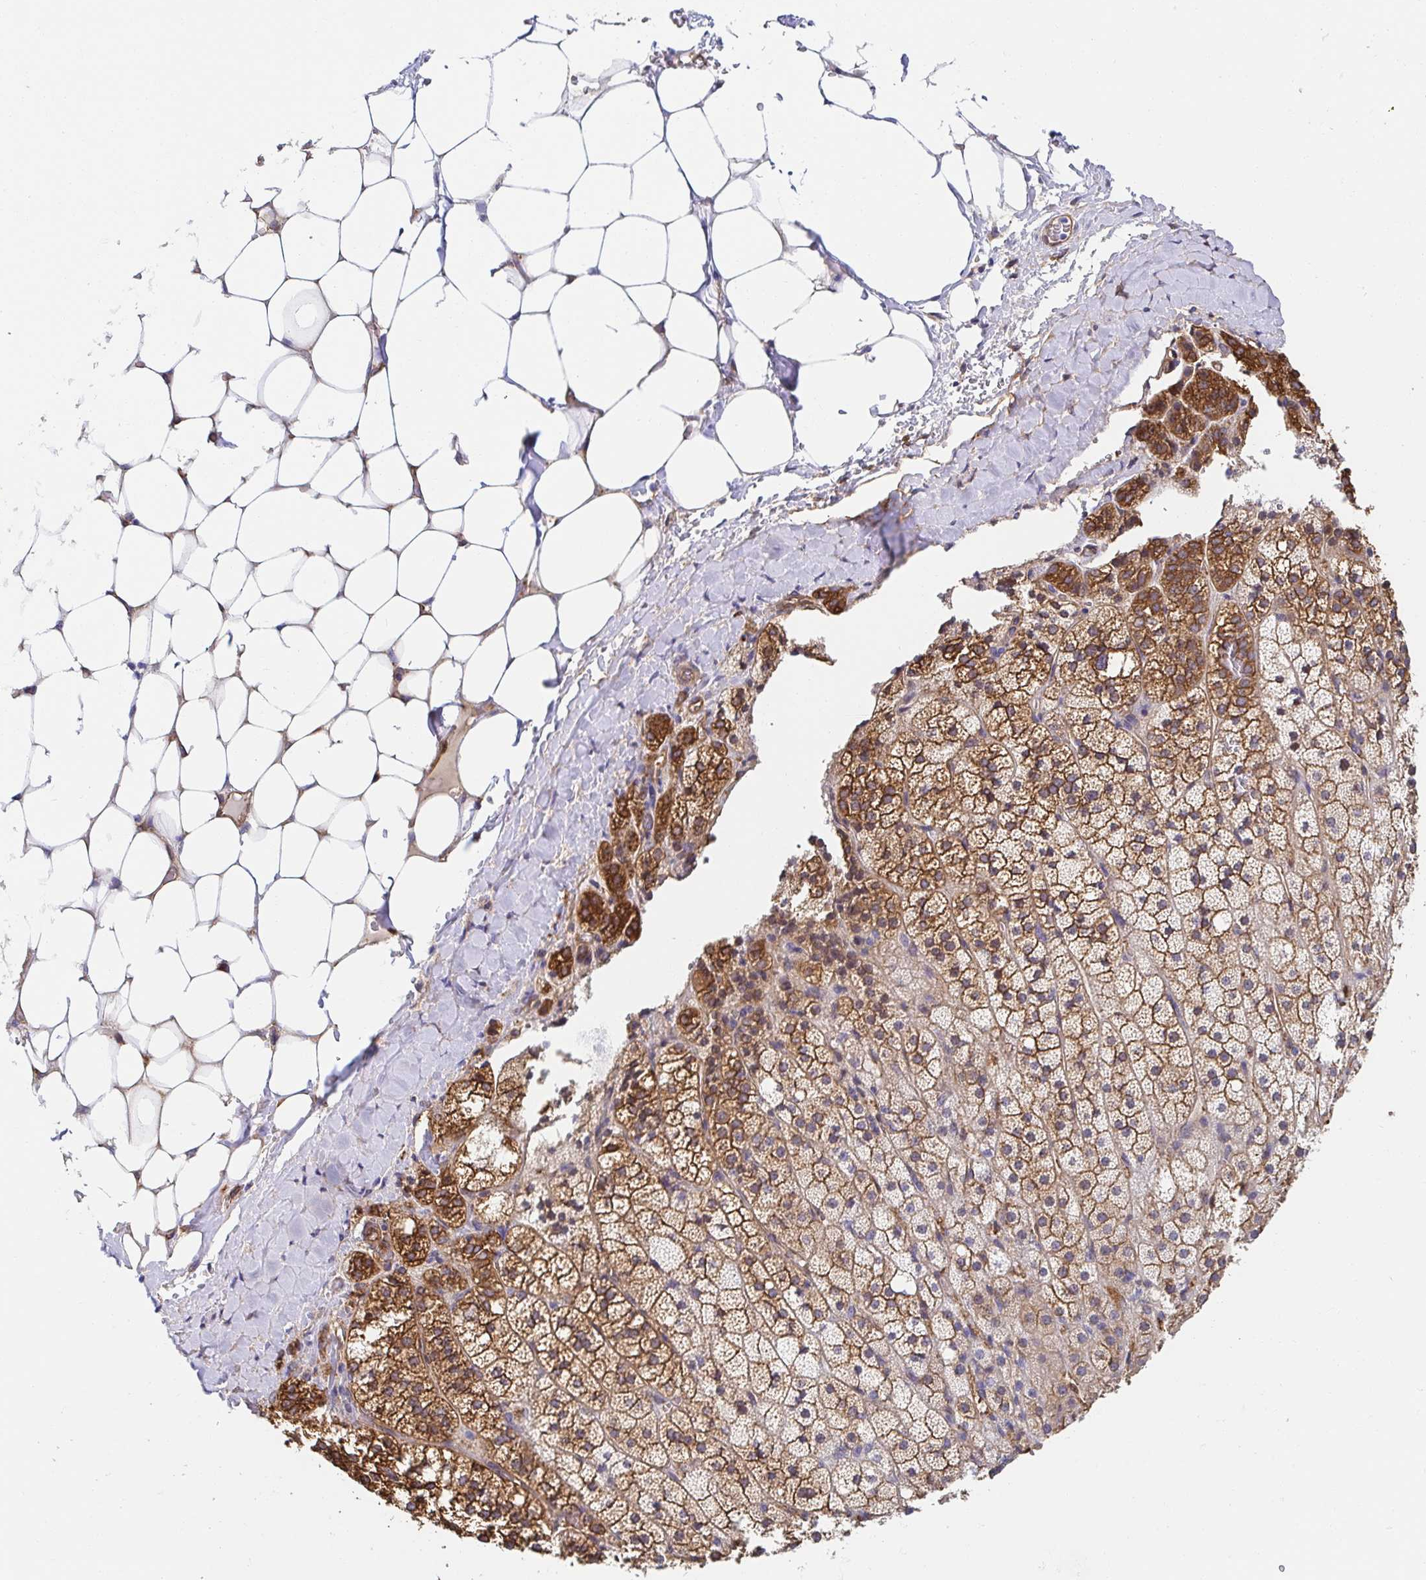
{"staining": {"intensity": "moderate", "quantity": ">75%", "location": "cytoplasmic/membranous"}, "tissue": "adrenal gland", "cell_type": "Glandular cells", "image_type": "normal", "snomed": [{"axis": "morphology", "description": "Normal tissue, NOS"}, {"axis": "topography", "description": "Adrenal gland"}], "caption": "Adrenal gland stained with a brown dye exhibits moderate cytoplasmic/membranous positive positivity in about >75% of glandular cells.", "gene": "CTTN", "patient": {"sex": "male", "age": 53}}